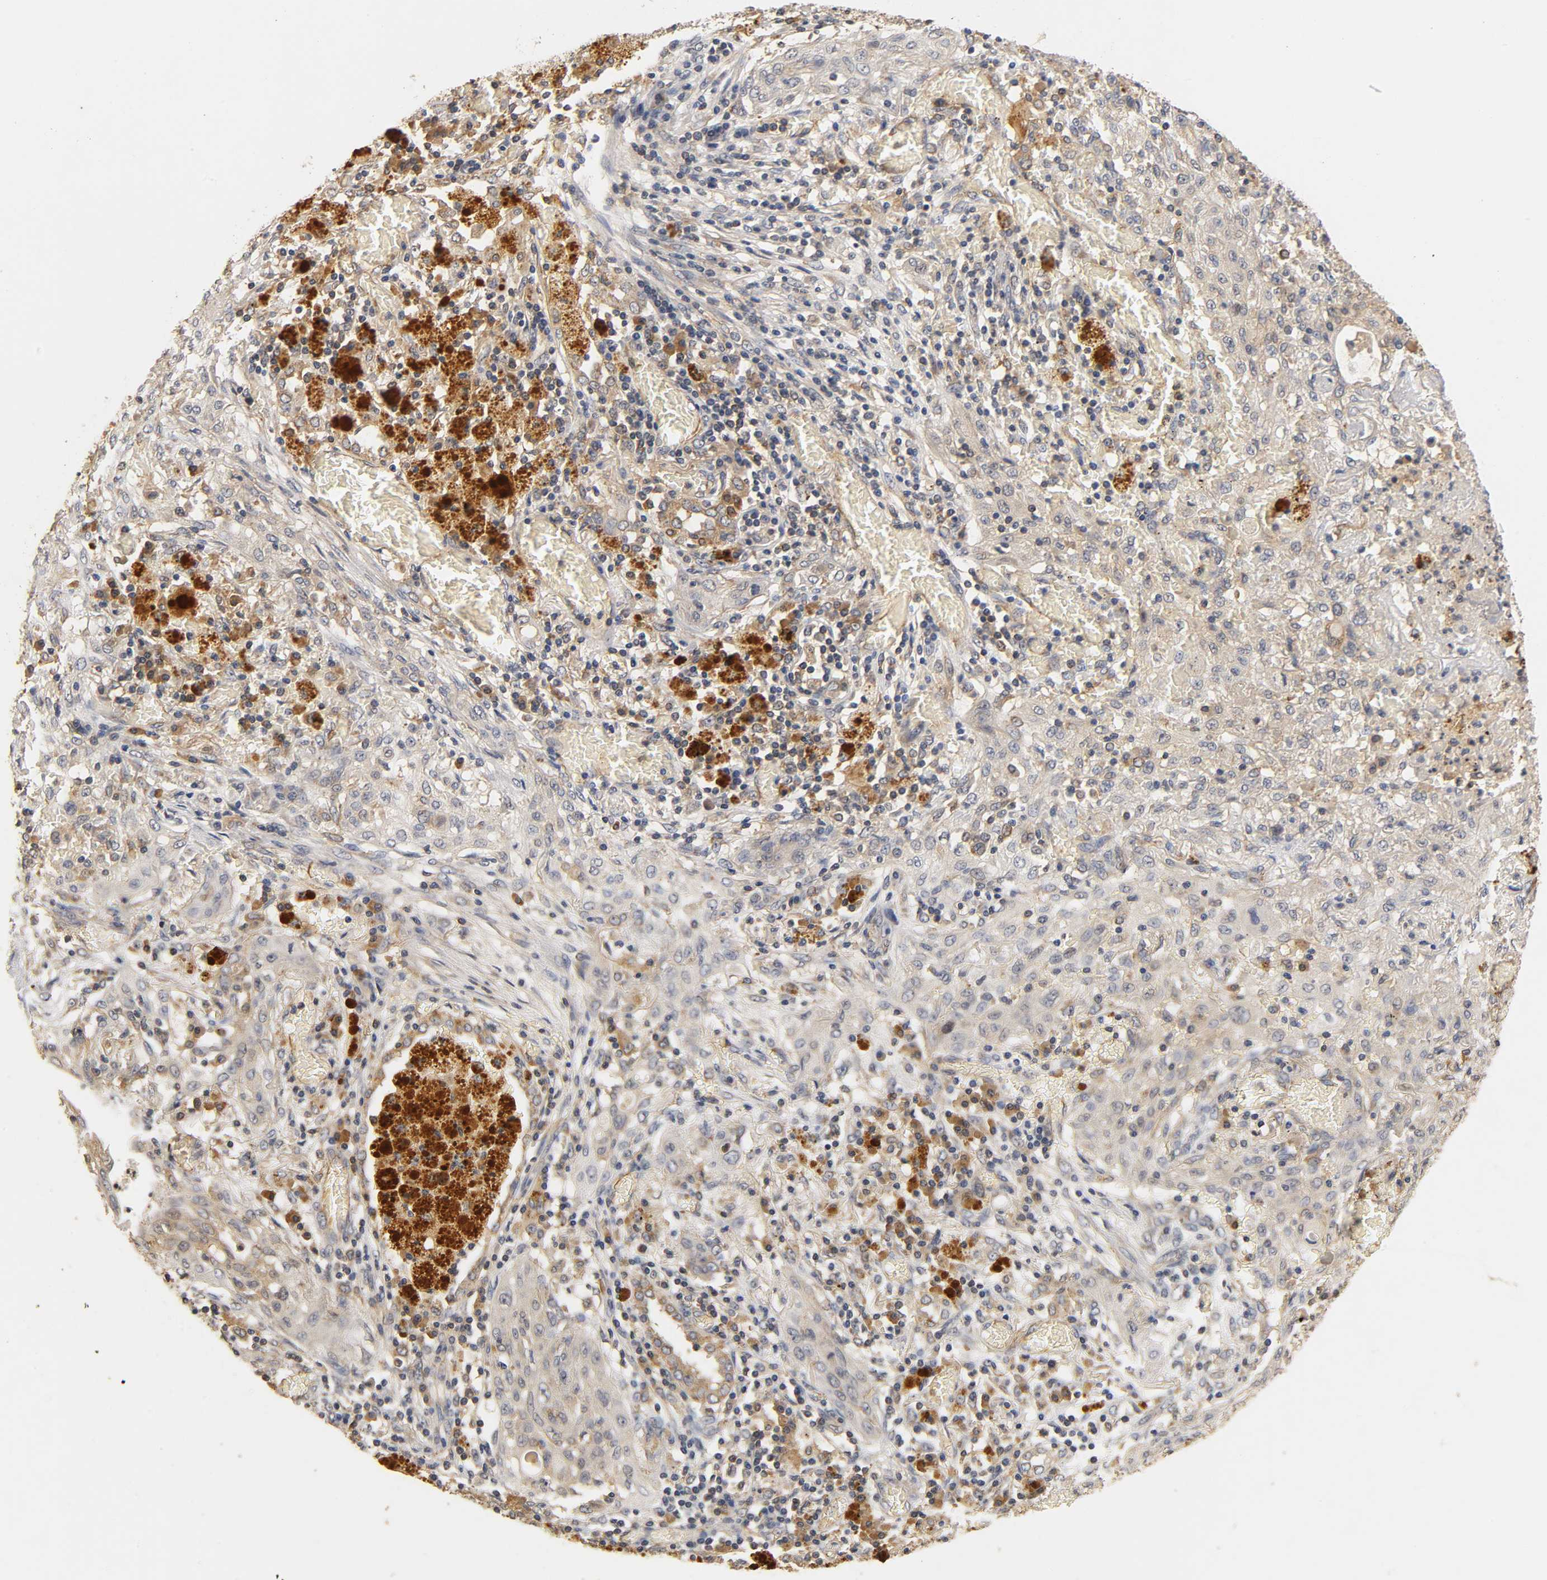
{"staining": {"intensity": "weak", "quantity": "<25%", "location": "cytoplasmic/membranous"}, "tissue": "lung cancer", "cell_type": "Tumor cells", "image_type": "cancer", "snomed": [{"axis": "morphology", "description": "Squamous cell carcinoma, NOS"}, {"axis": "topography", "description": "Lung"}], "caption": "This is an IHC image of lung cancer. There is no expression in tumor cells.", "gene": "SCAP", "patient": {"sex": "female", "age": 47}}